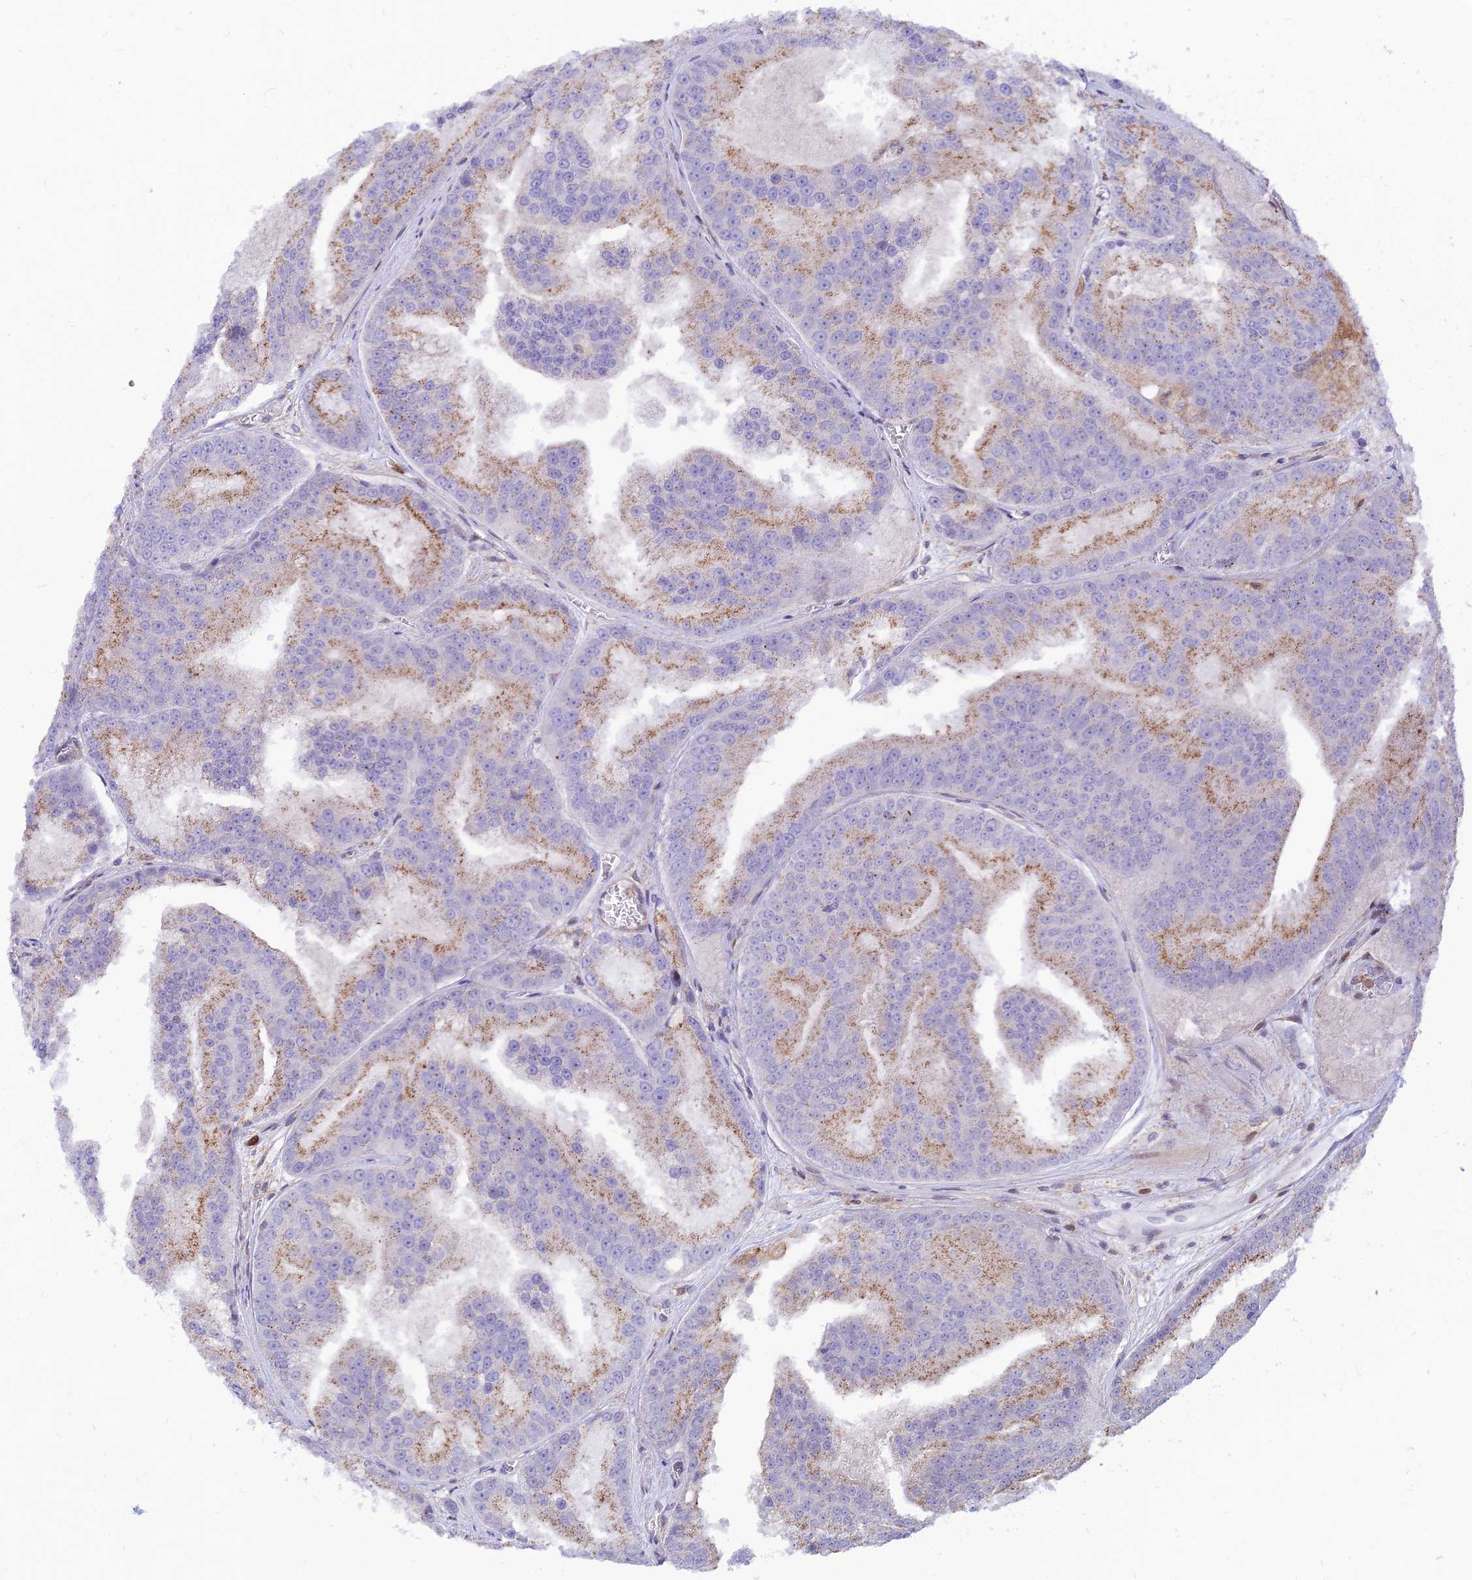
{"staining": {"intensity": "moderate", "quantity": "25%-75%", "location": "cytoplasmic/membranous"}, "tissue": "prostate cancer", "cell_type": "Tumor cells", "image_type": "cancer", "snomed": [{"axis": "morphology", "description": "Adenocarcinoma, High grade"}, {"axis": "topography", "description": "Prostate"}], "caption": "This photomicrograph displays IHC staining of high-grade adenocarcinoma (prostate), with medium moderate cytoplasmic/membranous staining in about 25%-75% of tumor cells.", "gene": "FAM186B", "patient": {"sex": "male", "age": 61}}